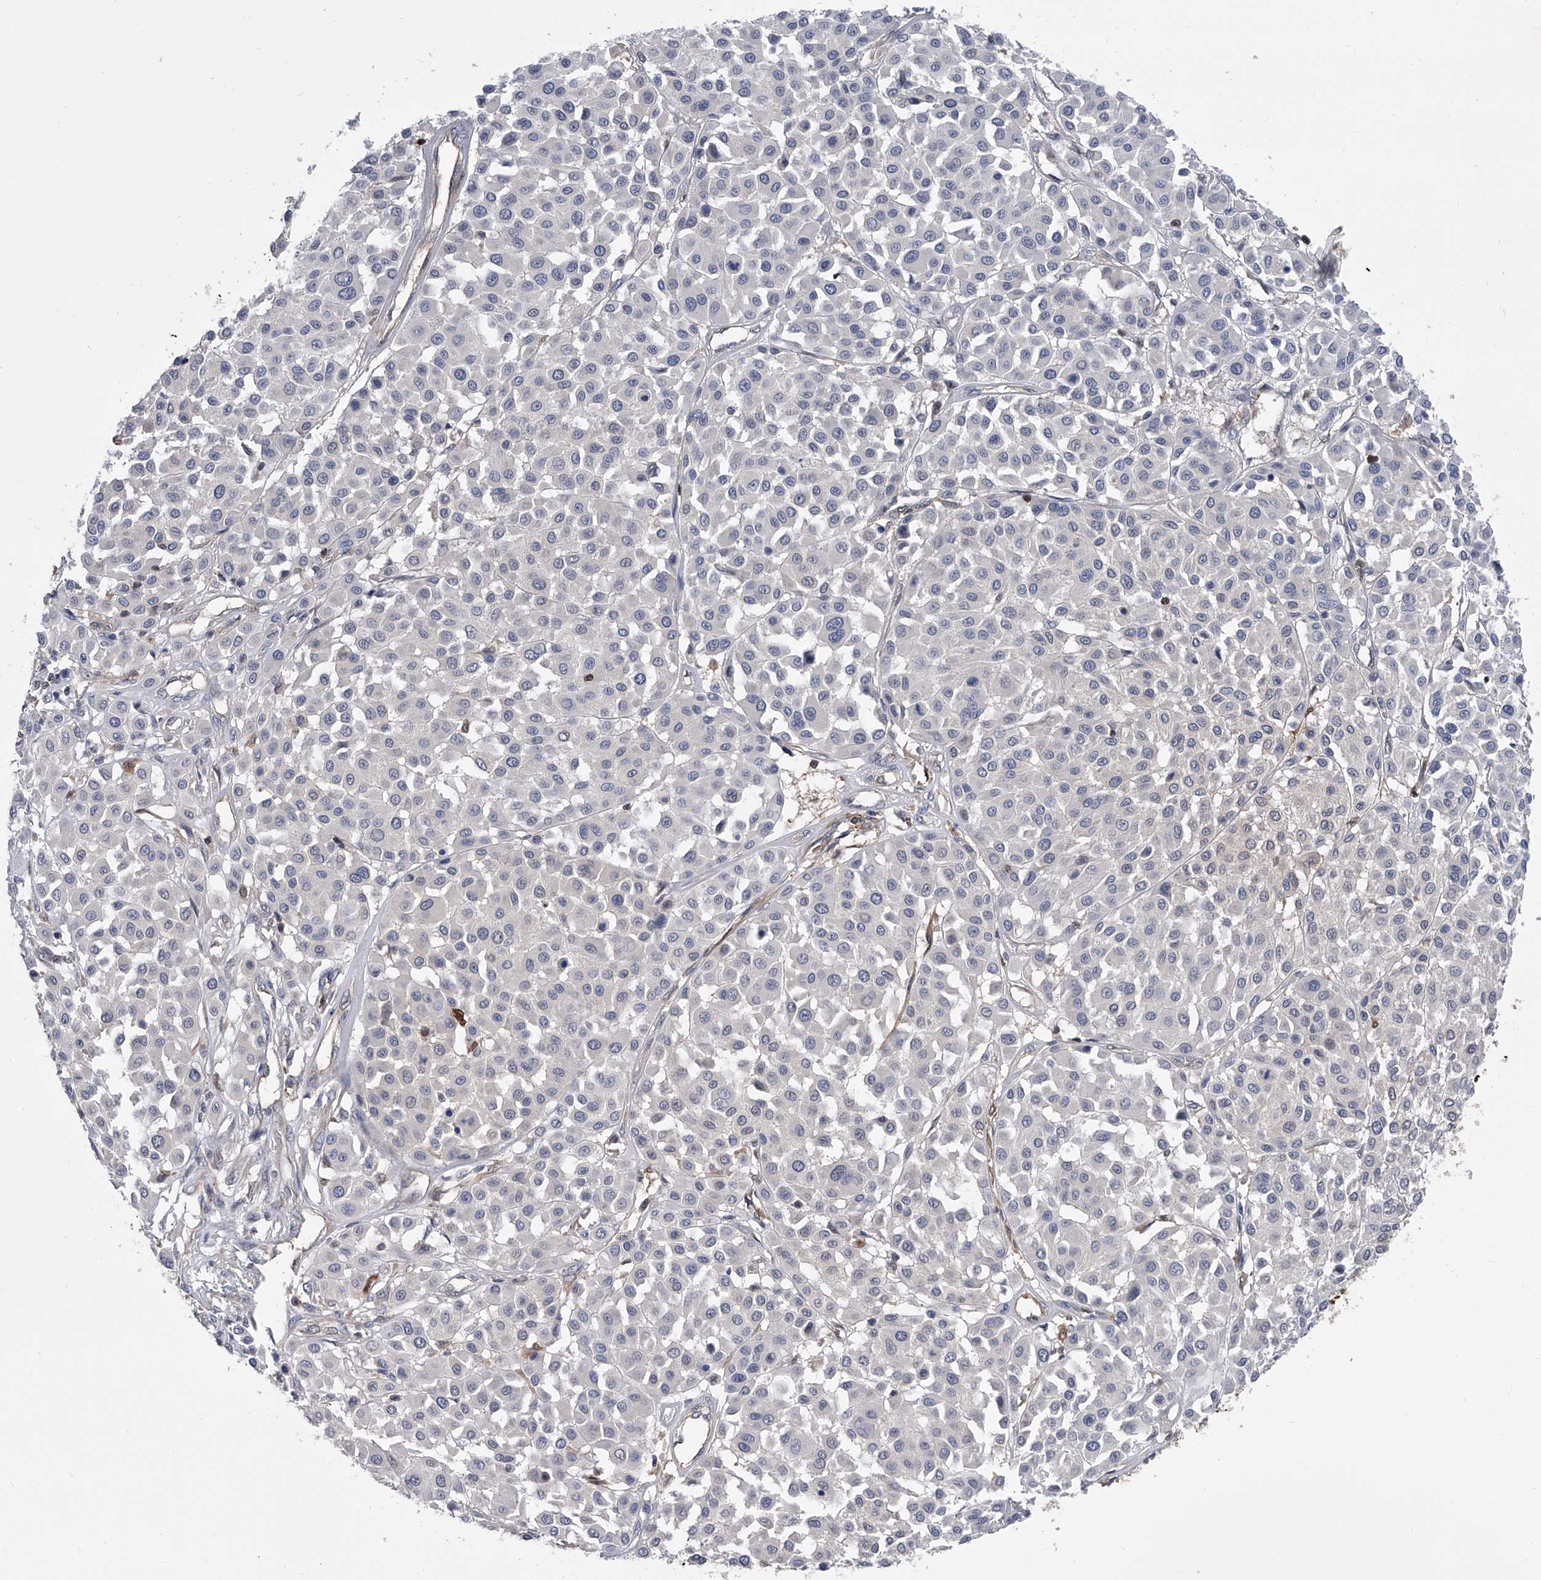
{"staining": {"intensity": "negative", "quantity": "none", "location": "none"}, "tissue": "melanoma", "cell_type": "Tumor cells", "image_type": "cancer", "snomed": [{"axis": "morphology", "description": "Malignant melanoma, Metastatic site"}, {"axis": "topography", "description": "Soft tissue"}], "caption": "Immunohistochemical staining of human malignant melanoma (metastatic site) displays no significant expression in tumor cells.", "gene": "SERPINB9", "patient": {"sex": "male", "age": 41}}